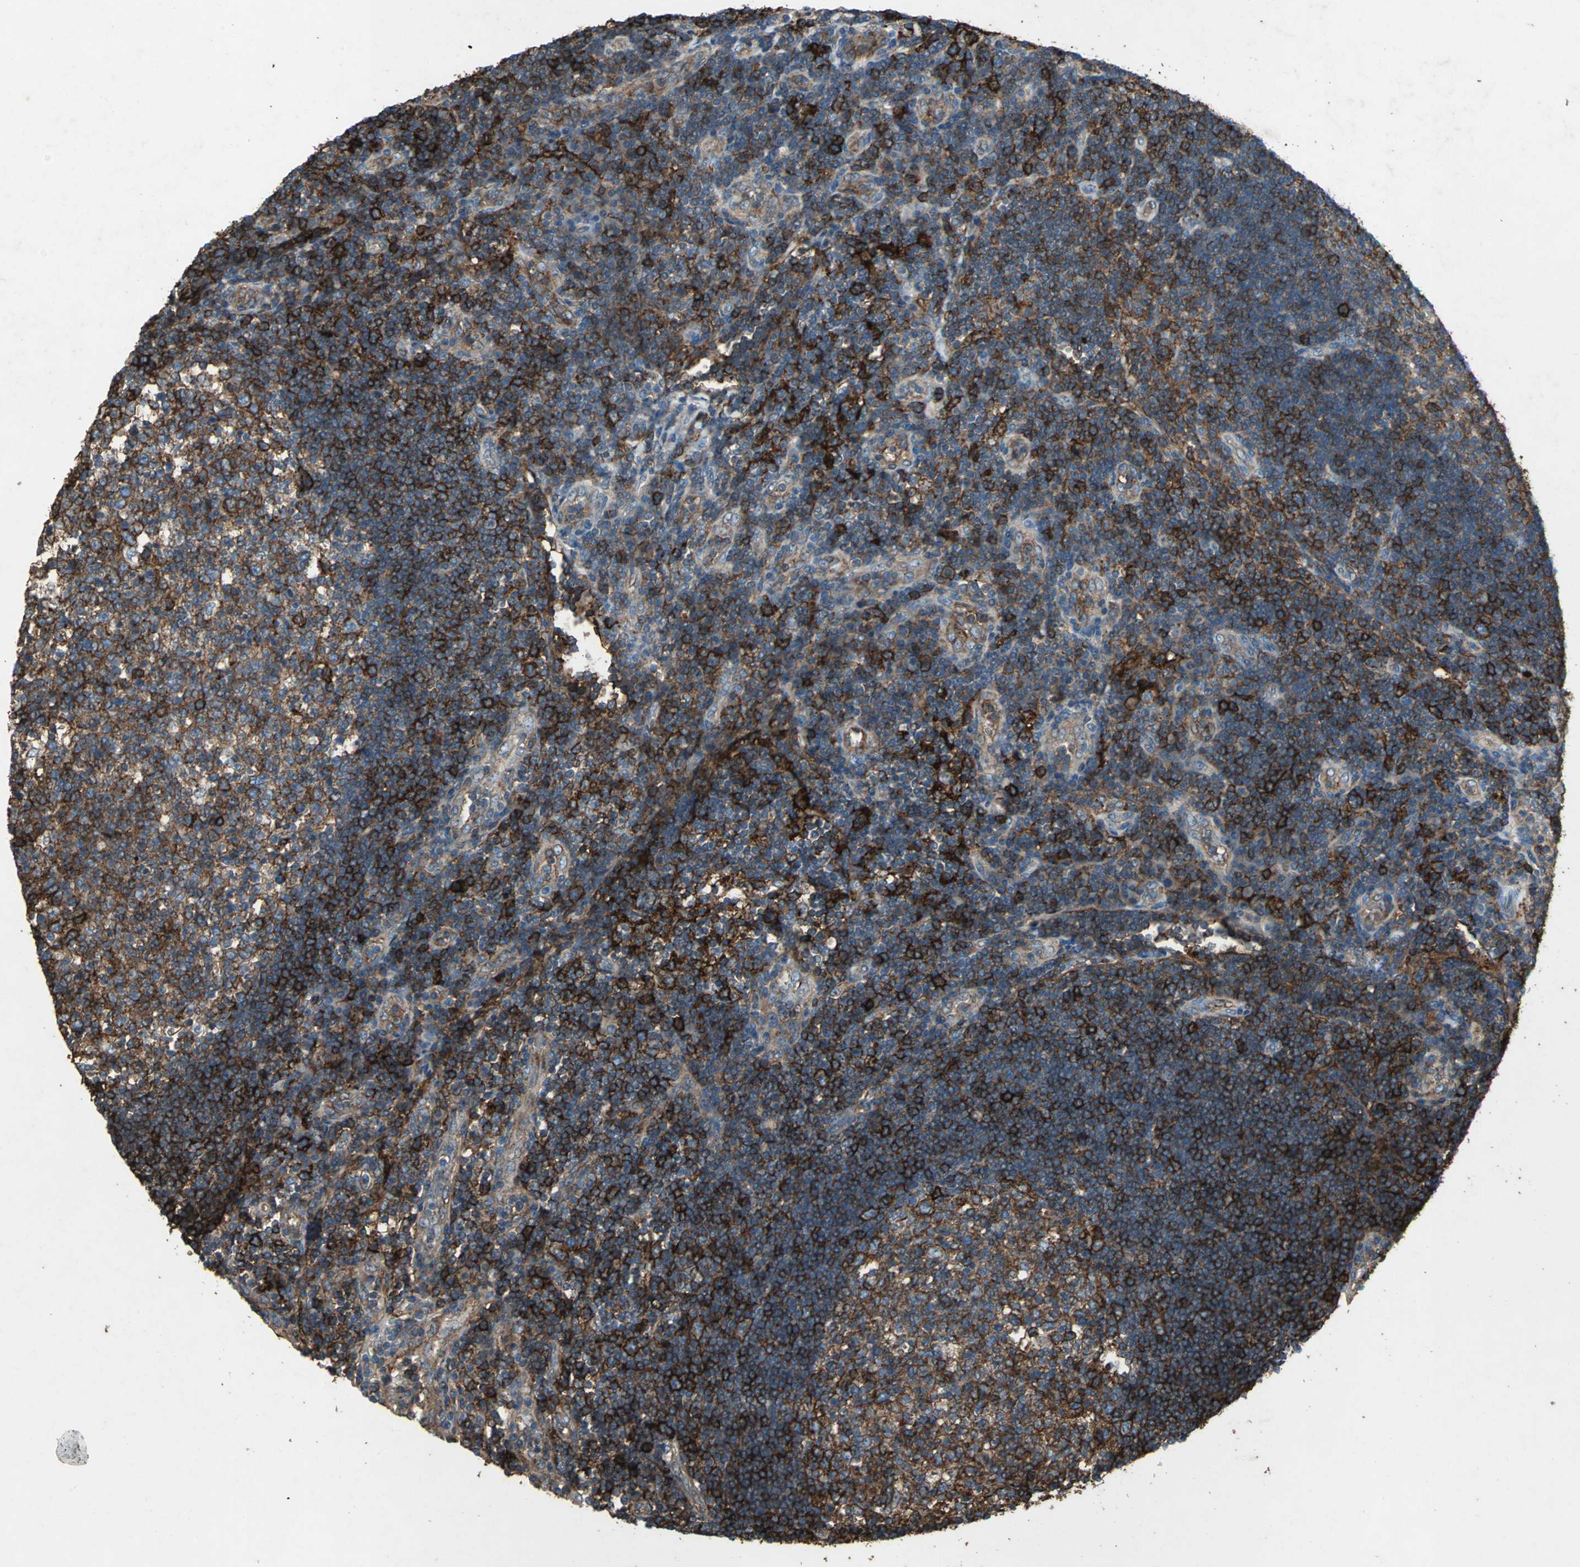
{"staining": {"intensity": "strong", "quantity": ">75%", "location": "cytoplasmic/membranous"}, "tissue": "lymph node", "cell_type": "Germinal center cells", "image_type": "normal", "snomed": [{"axis": "morphology", "description": "Normal tissue, NOS"}, {"axis": "morphology", "description": "Squamous cell carcinoma, metastatic, NOS"}, {"axis": "topography", "description": "Lymph node"}], "caption": "Immunohistochemical staining of benign lymph node demonstrates >75% levels of strong cytoplasmic/membranous protein staining in about >75% of germinal center cells. (IHC, brightfield microscopy, high magnification).", "gene": "CCR6", "patient": {"sex": "female", "age": 53}}